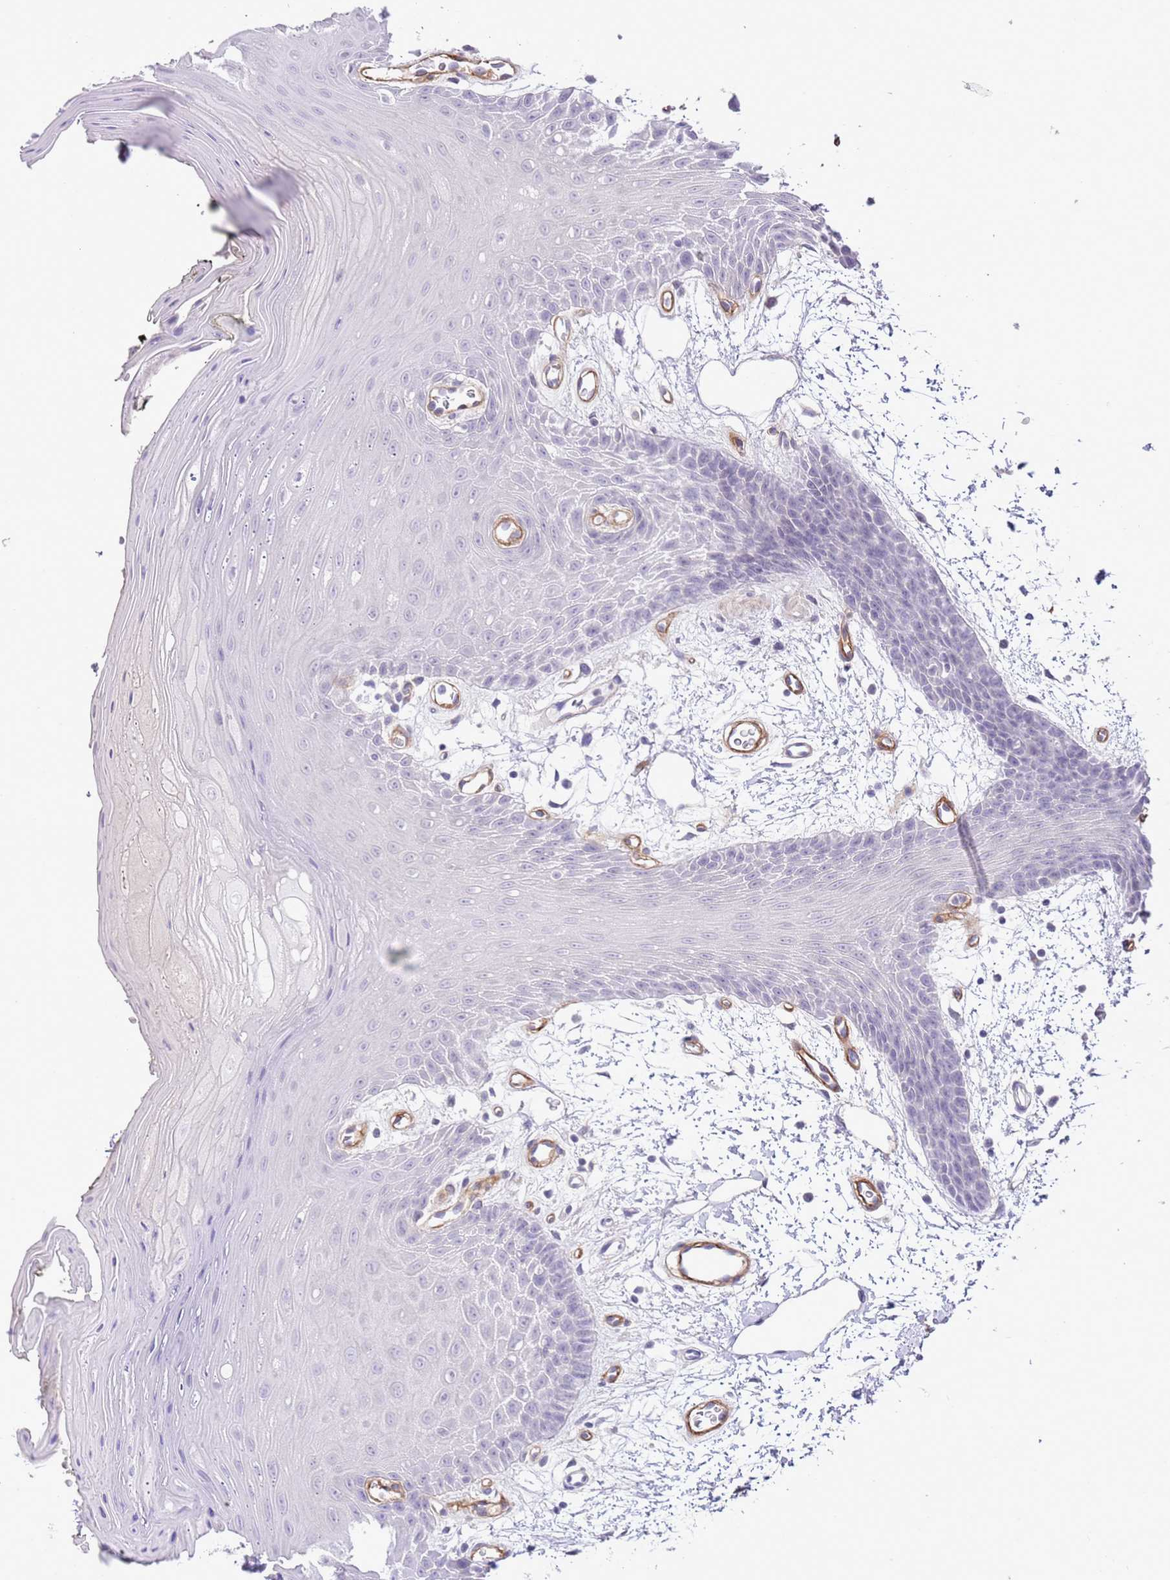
{"staining": {"intensity": "negative", "quantity": "none", "location": "none"}, "tissue": "oral mucosa", "cell_type": "Squamous epithelial cells", "image_type": "normal", "snomed": [{"axis": "morphology", "description": "Normal tissue, NOS"}, {"axis": "topography", "description": "Oral tissue"}, {"axis": "topography", "description": "Tounge, NOS"}], "caption": "Protein analysis of normal oral mucosa reveals no significant staining in squamous epithelial cells. (DAB (3,3'-diaminobenzidine) immunohistochemistry, high magnification).", "gene": "MIDN", "patient": {"sex": "female", "age": 59}}